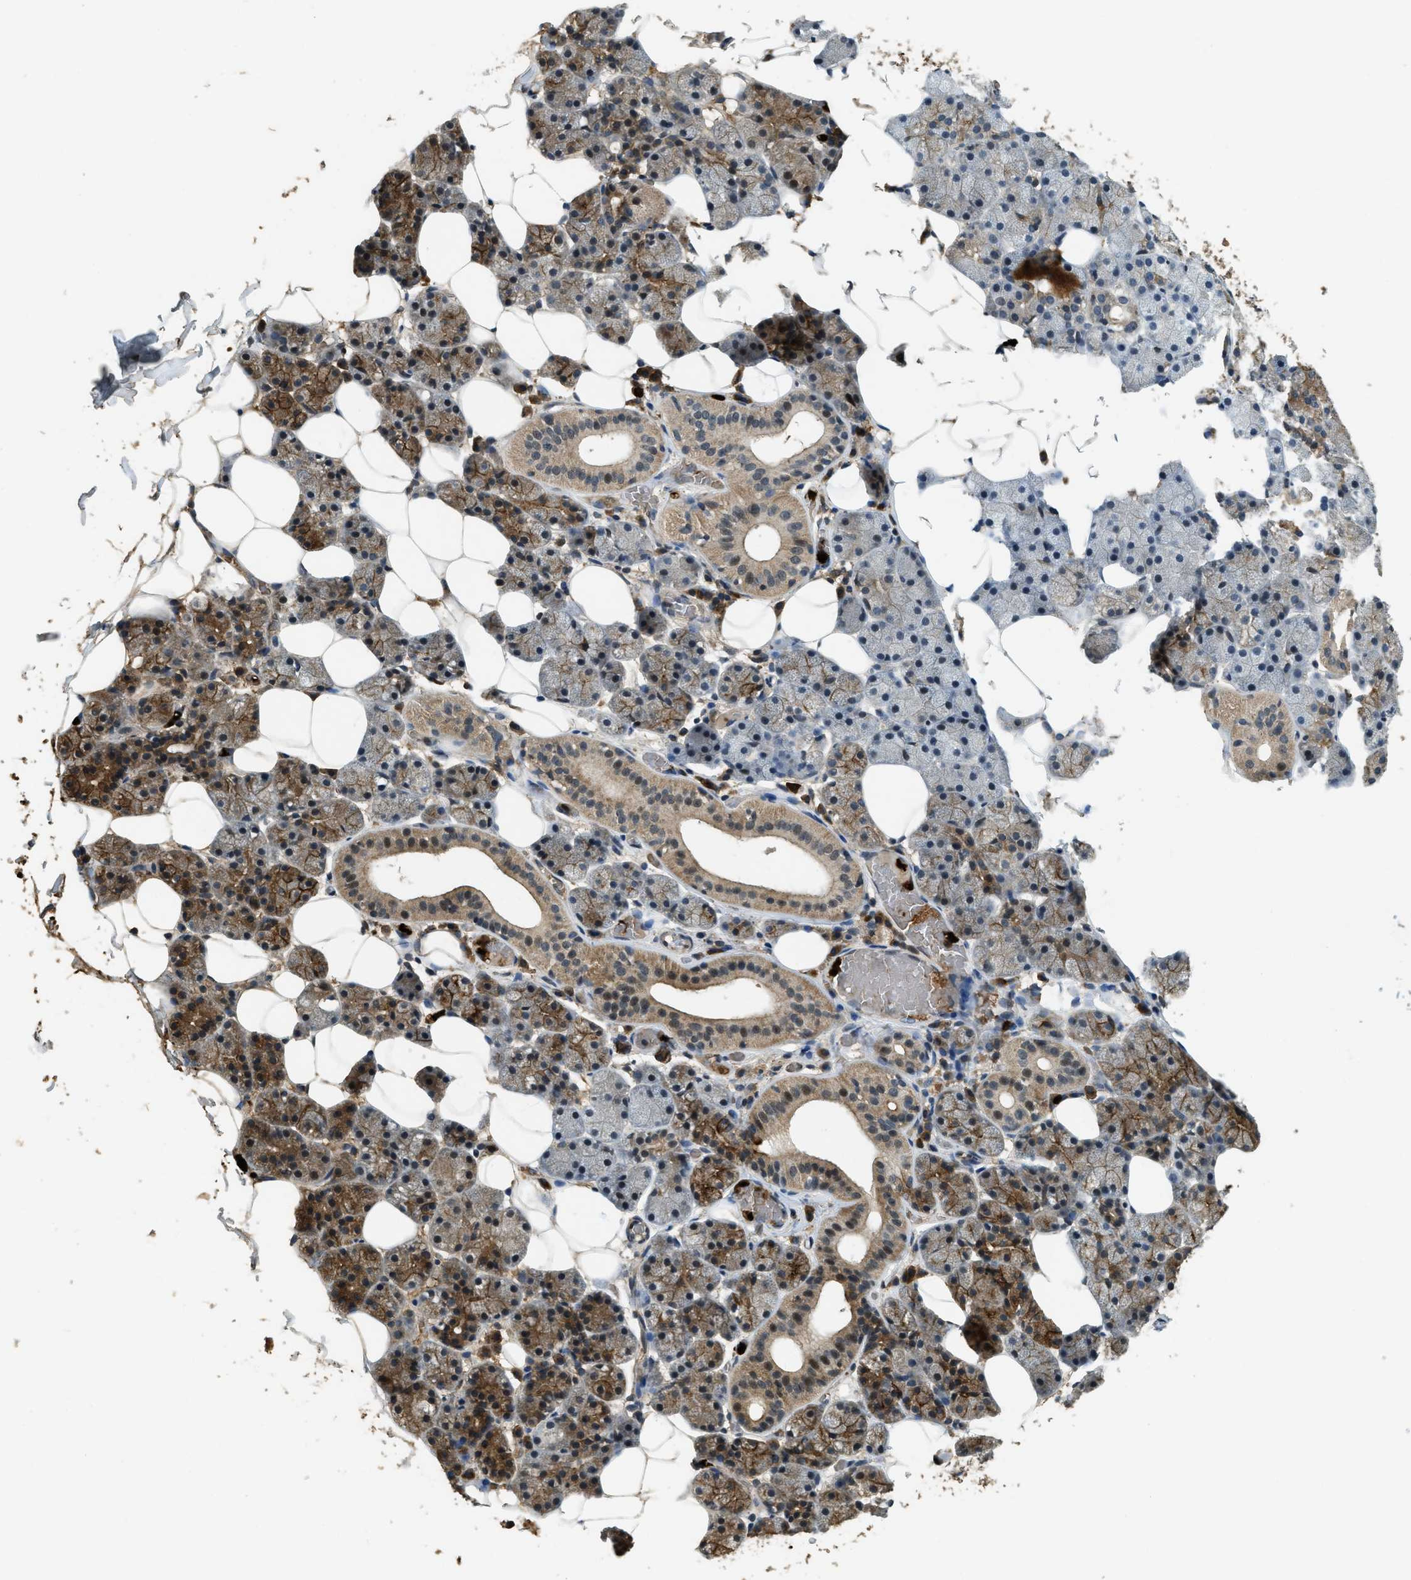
{"staining": {"intensity": "moderate", "quantity": ">75%", "location": "cytoplasmic/membranous"}, "tissue": "salivary gland", "cell_type": "Glandular cells", "image_type": "normal", "snomed": [{"axis": "morphology", "description": "Normal tissue, NOS"}, {"axis": "topography", "description": "Salivary gland"}], "caption": "An immunohistochemistry photomicrograph of normal tissue is shown. Protein staining in brown labels moderate cytoplasmic/membranous positivity in salivary gland within glandular cells.", "gene": "RNF141", "patient": {"sex": "female", "age": 33}}